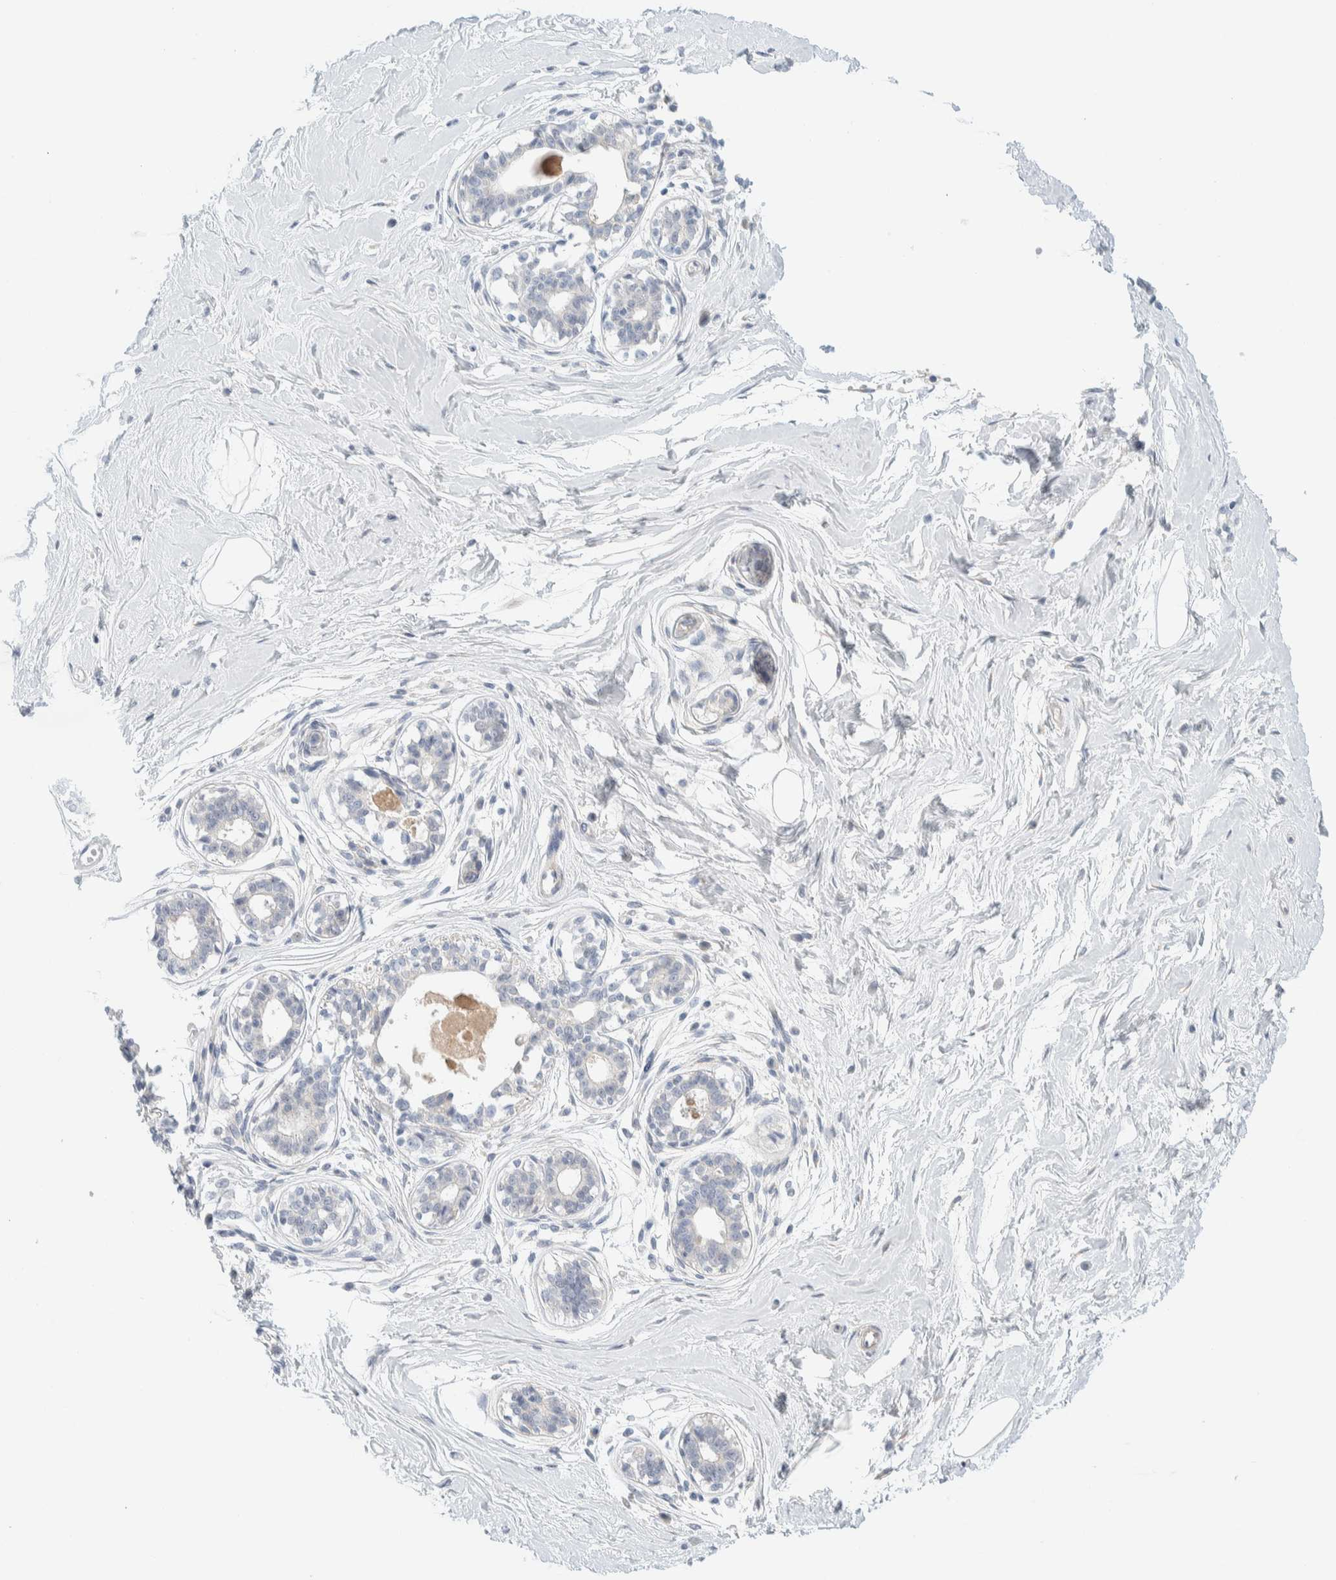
{"staining": {"intensity": "negative", "quantity": "none", "location": "none"}, "tissue": "breast", "cell_type": "Adipocytes", "image_type": "normal", "snomed": [{"axis": "morphology", "description": "Normal tissue, NOS"}, {"axis": "topography", "description": "Breast"}], "caption": "A high-resolution histopathology image shows IHC staining of normal breast, which demonstrates no significant expression in adipocytes.", "gene": "ATCAY", "patient": {"sex": "female", "age": 45}}